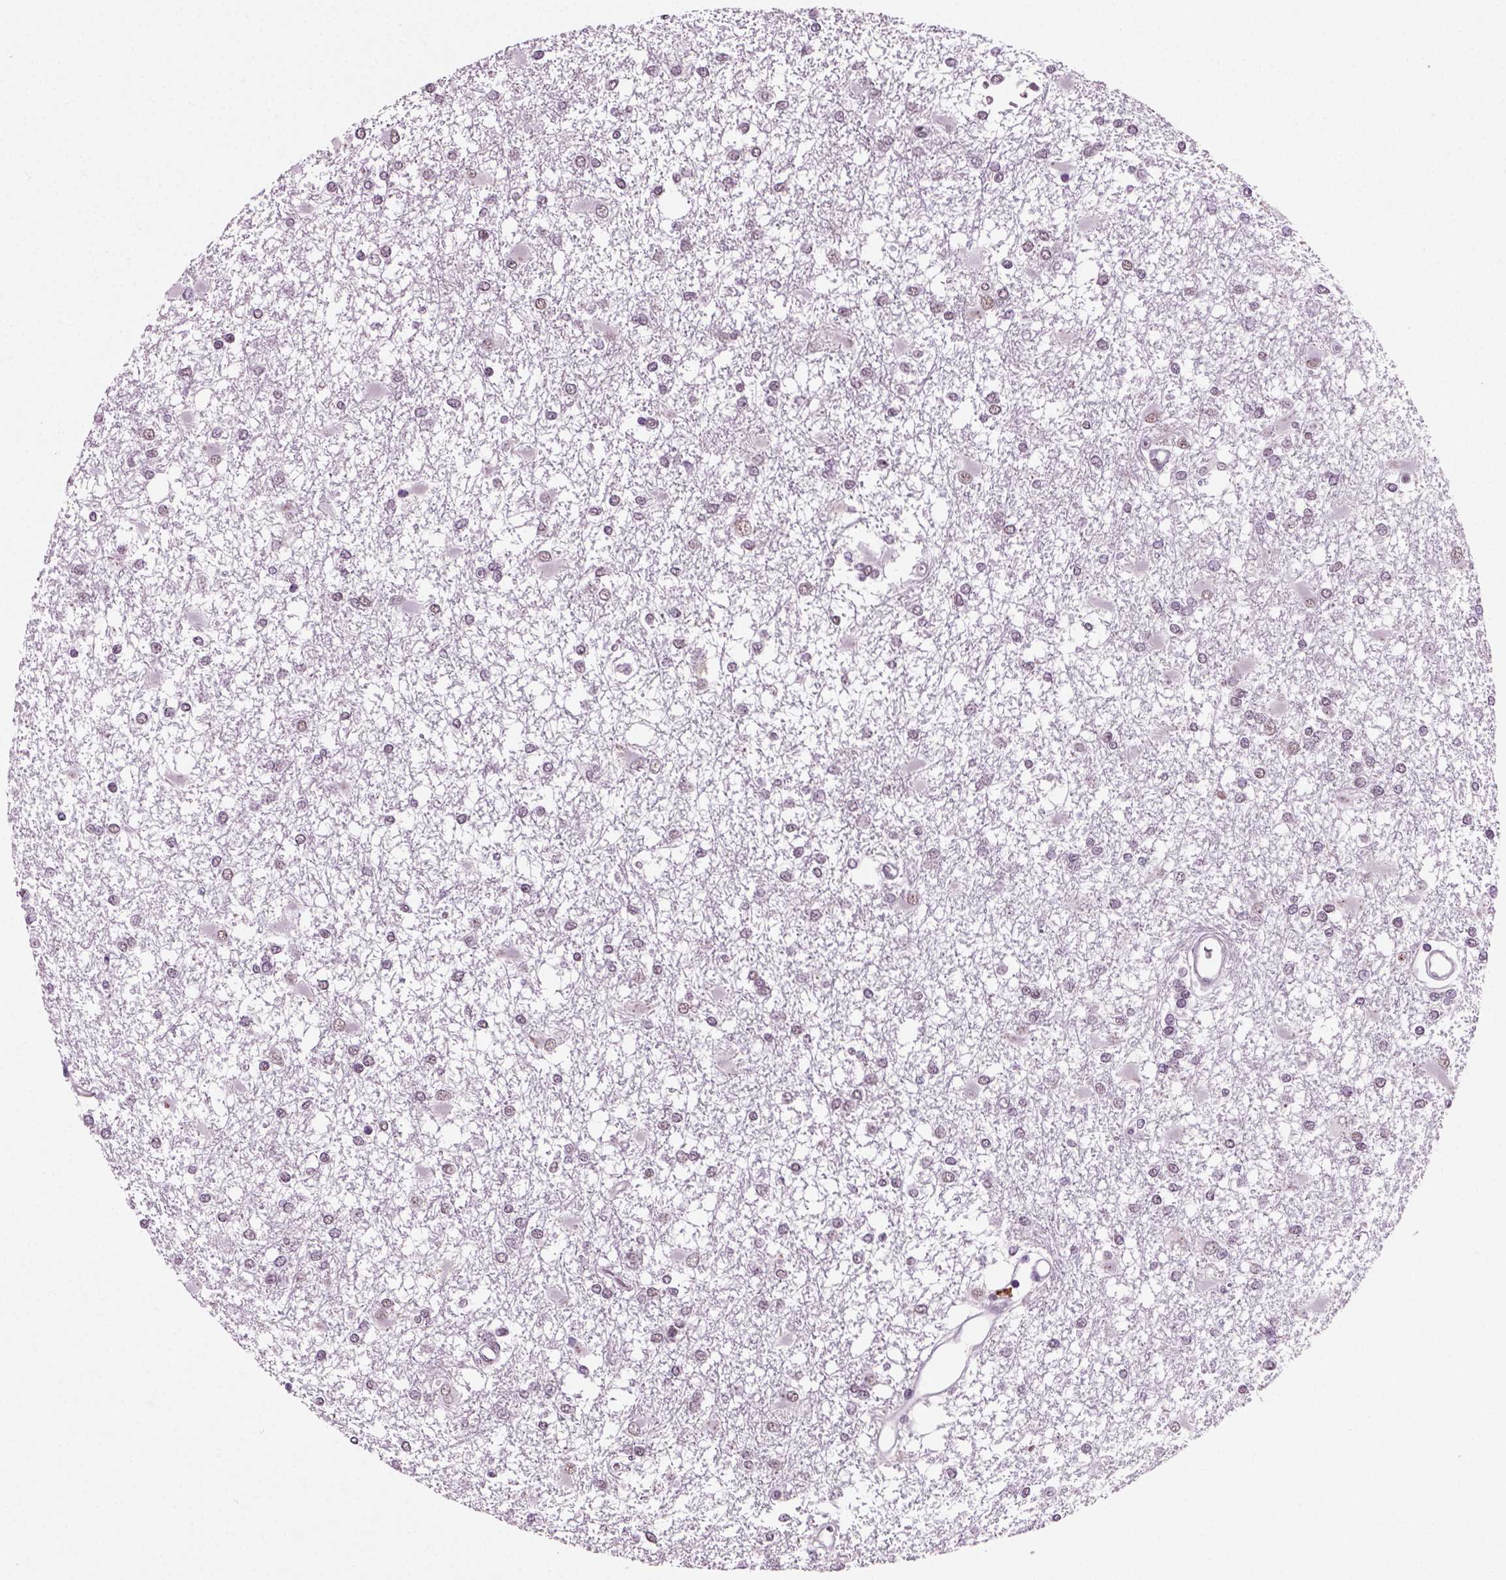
{"staining": {"intensity": "weak", "quantity": "<25%", "location": "nuclear"}, "tissue": "glioma", "cell_type": "Tumor cells", "image_type": "cancer", "snomed": [{"axis": "morphology", "description": "Glioma, malignant, High grade"}, {"axis": "topography", "description": "Cerebral cortex"}], "caption": "An image of glioma stained for a protein exhibits no brown staining in tumor cells.", "gene": "RCOR3", "patient": {"sex": "male", "age": 79}}